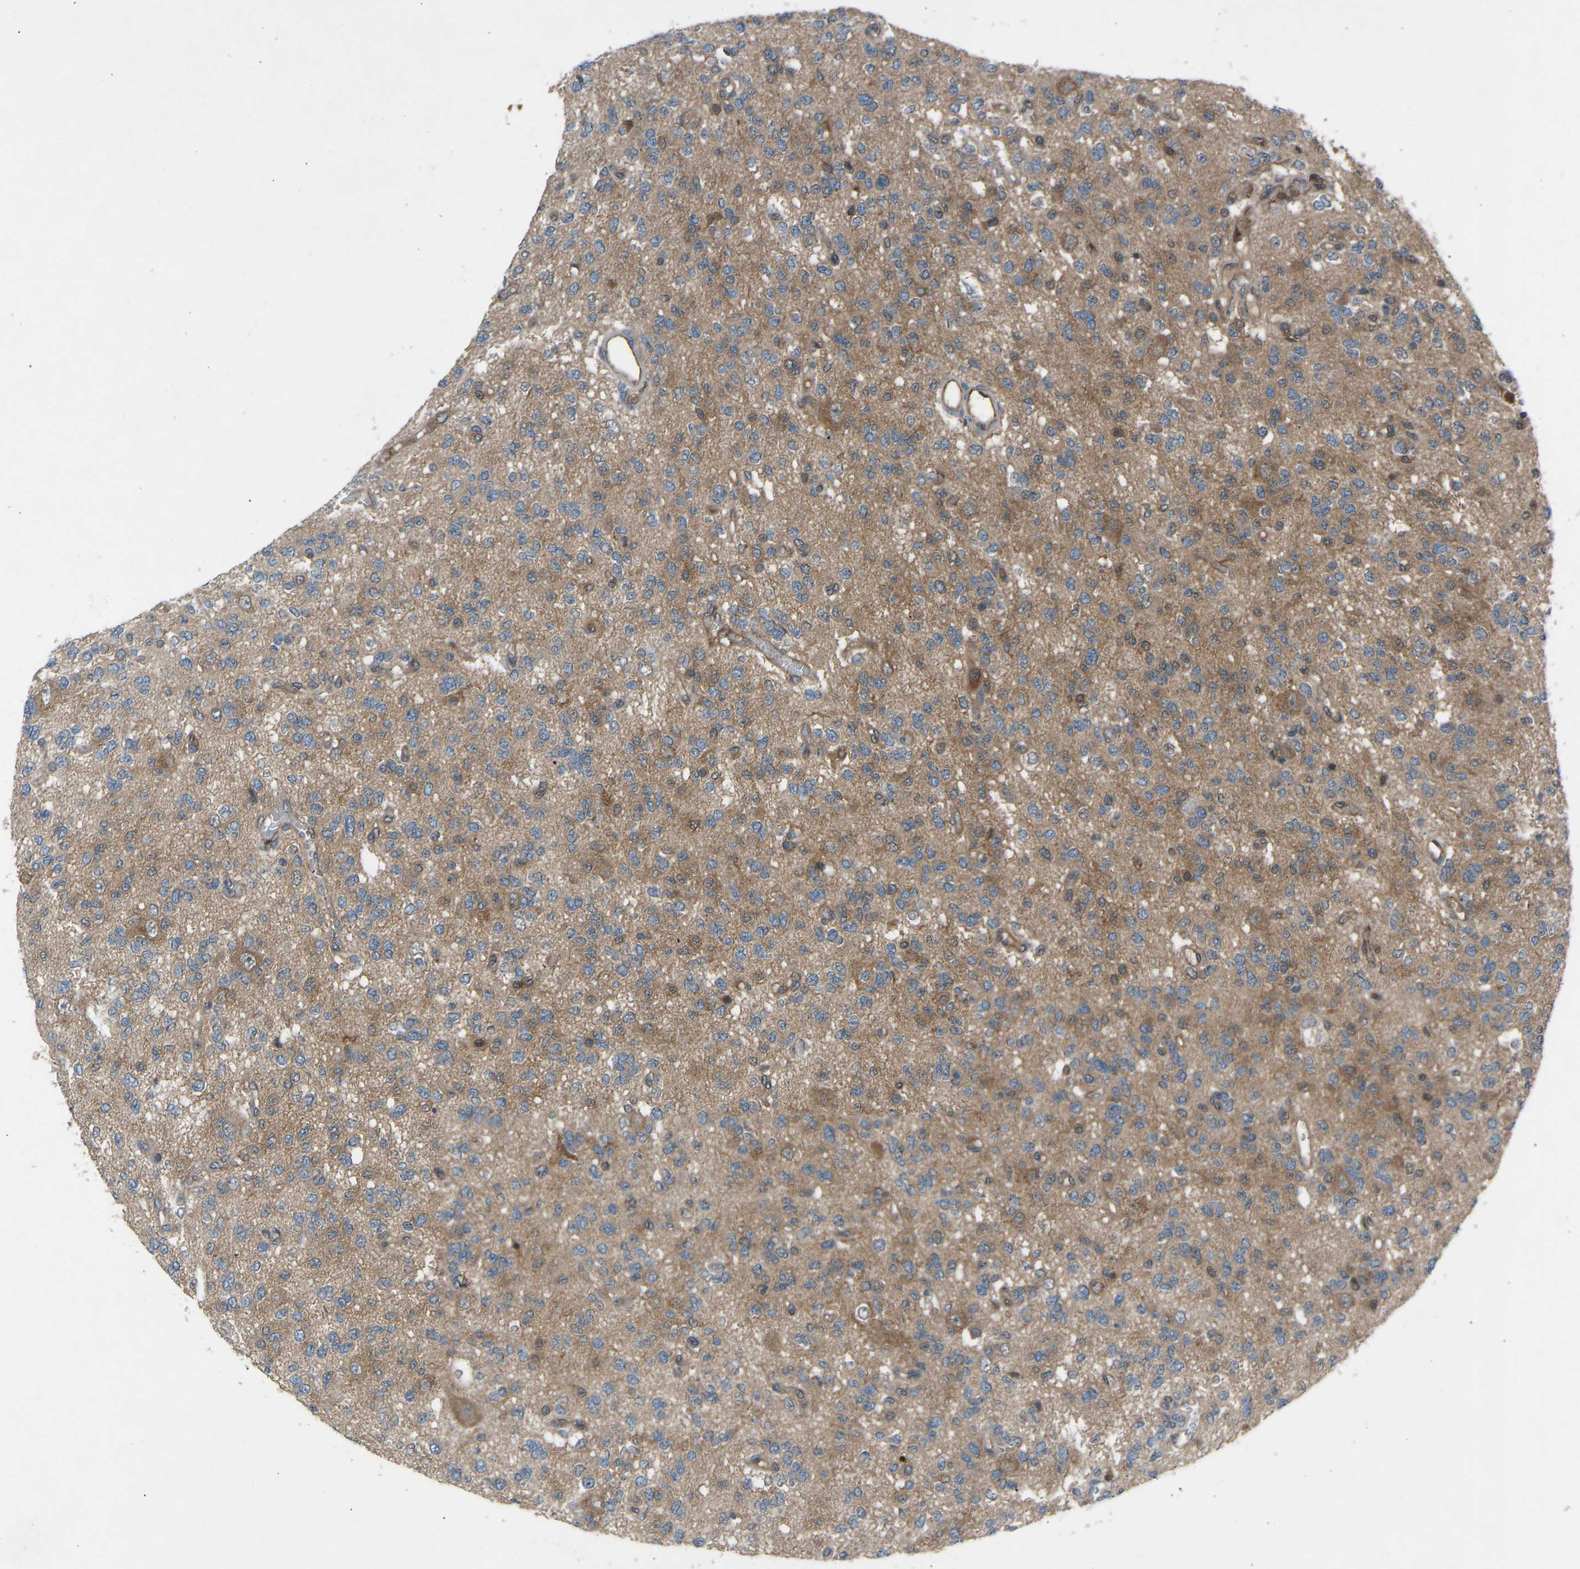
{"staining": {"intensity": "moderate", "quantity": "25%-75%", "location": "cytoplasmic/membranous"}, "tissue": "glioma", "cell_type": "Tumor cells", "image_type": "cancer", "snomed": [{"axis": "morphology", "description": "Glioma, malignant, Low grade"}, {"axis": "topography", "description": "Brain"}], "caption": "Protein positivity by immunohistochemistry shows moderate cytoplasmic/membranous expression in approximately 25%-75% of tumor cells in glioma.", "gene": "GAS2L1", "patient": {"sex": "male", "age": 38}}